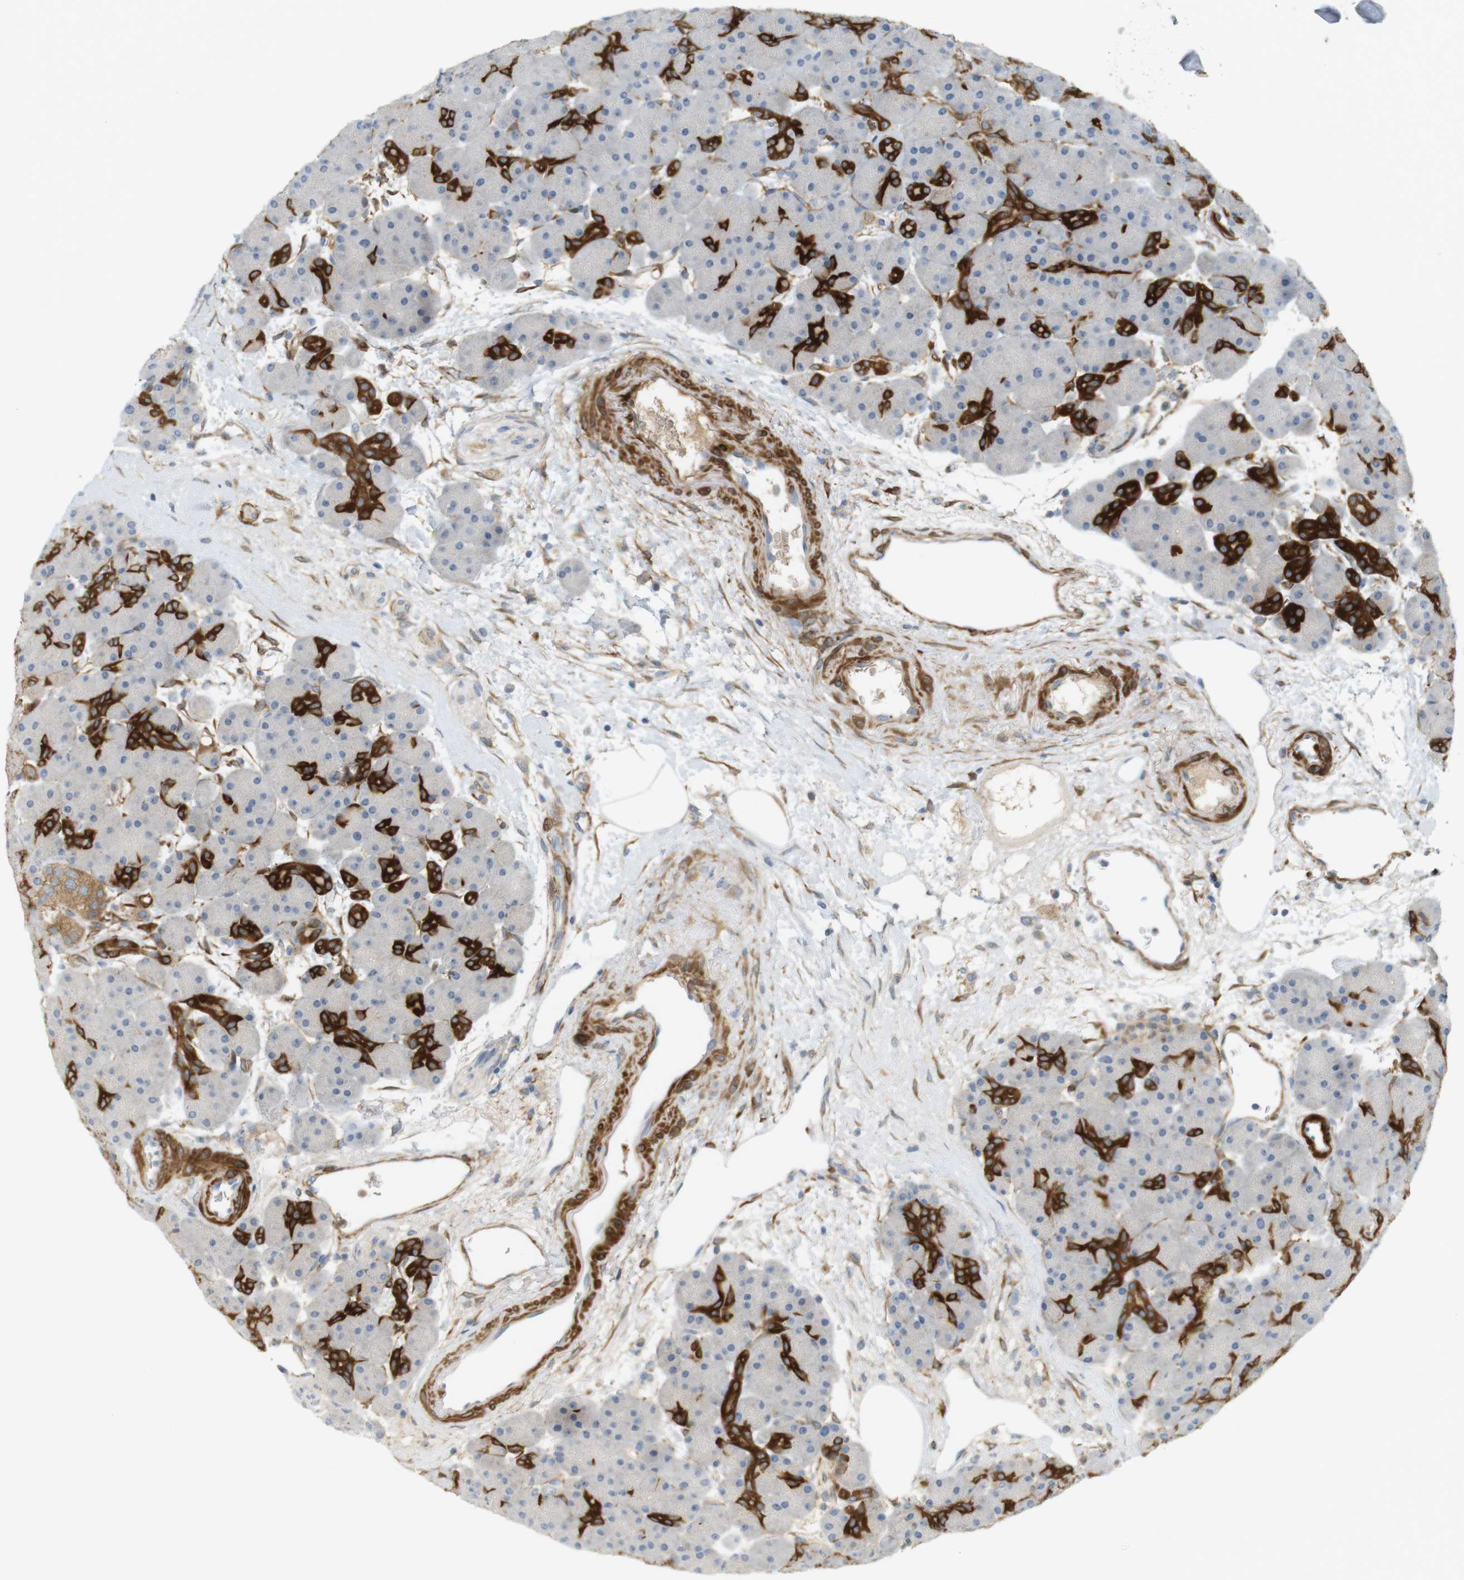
{"staining": {"intensity": "strong", "quantity": "<25%", "location": "cytoplasmic/membranous"}, "tissue": "pancreas", "cell_type": "Exocrine glandular cells", "image_type": "normal", "snomed": [{"axis": "morphology", "description": "Normal tissue, NOS"}, {"axis": "topography", "description": "Pancreas"}], "caption": "Immunohistochemistry (IHC) histopathology image of normal pancreas: human pancreas stained using immunohistochemistry (IHC) shows medium levels of strong protein expression localized specifically in the cytoplasmic/membranous of exocrine glandular cells, appearing as a cytoplasmic/membranous brown color.", "gene": "PDE3A", "patient": {"sex": "male", "age": 66}}